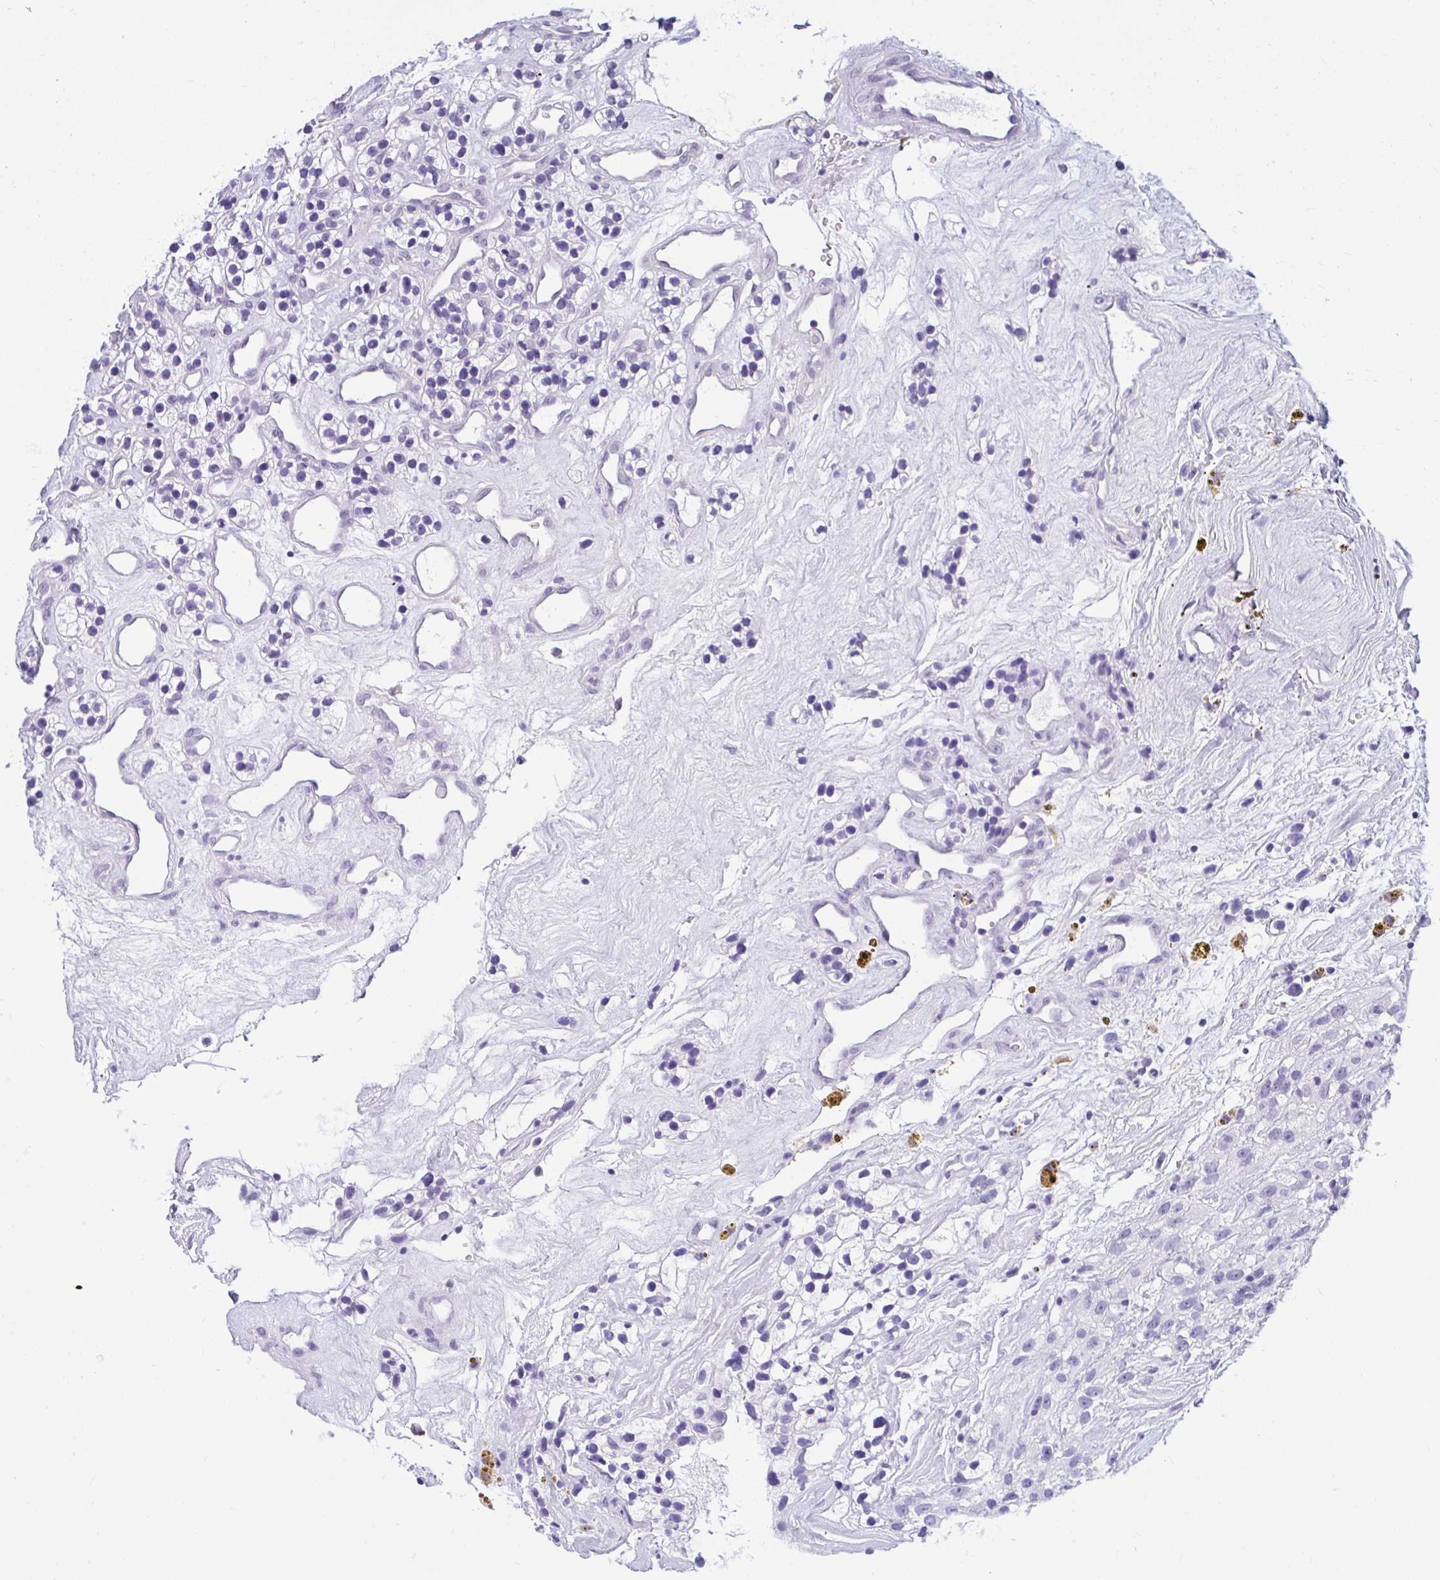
{"staining": {"intensity": "negative", "quantity": "none", "location": "none"}, "tissue": "renal cancer", "cell_type": "Tumor cells", "image_type": "cancer", "snomed": [{"axis": "morphology", "description": "Adenocarcinoma, NOS"}, {"axis": "topography", "description": "Kidney"}], "caption": "A high-resolution histopathology image shows IHC staining of adenocarcinoma (renal), which exhibits no significant staining in tumor cells. (DAB (3,3'-diaminobenzidine) immunohistochemistry with hematoxylin counter stain).", "gene": "PPP1CA", "patient": {"sex": "female", "age": 57}}